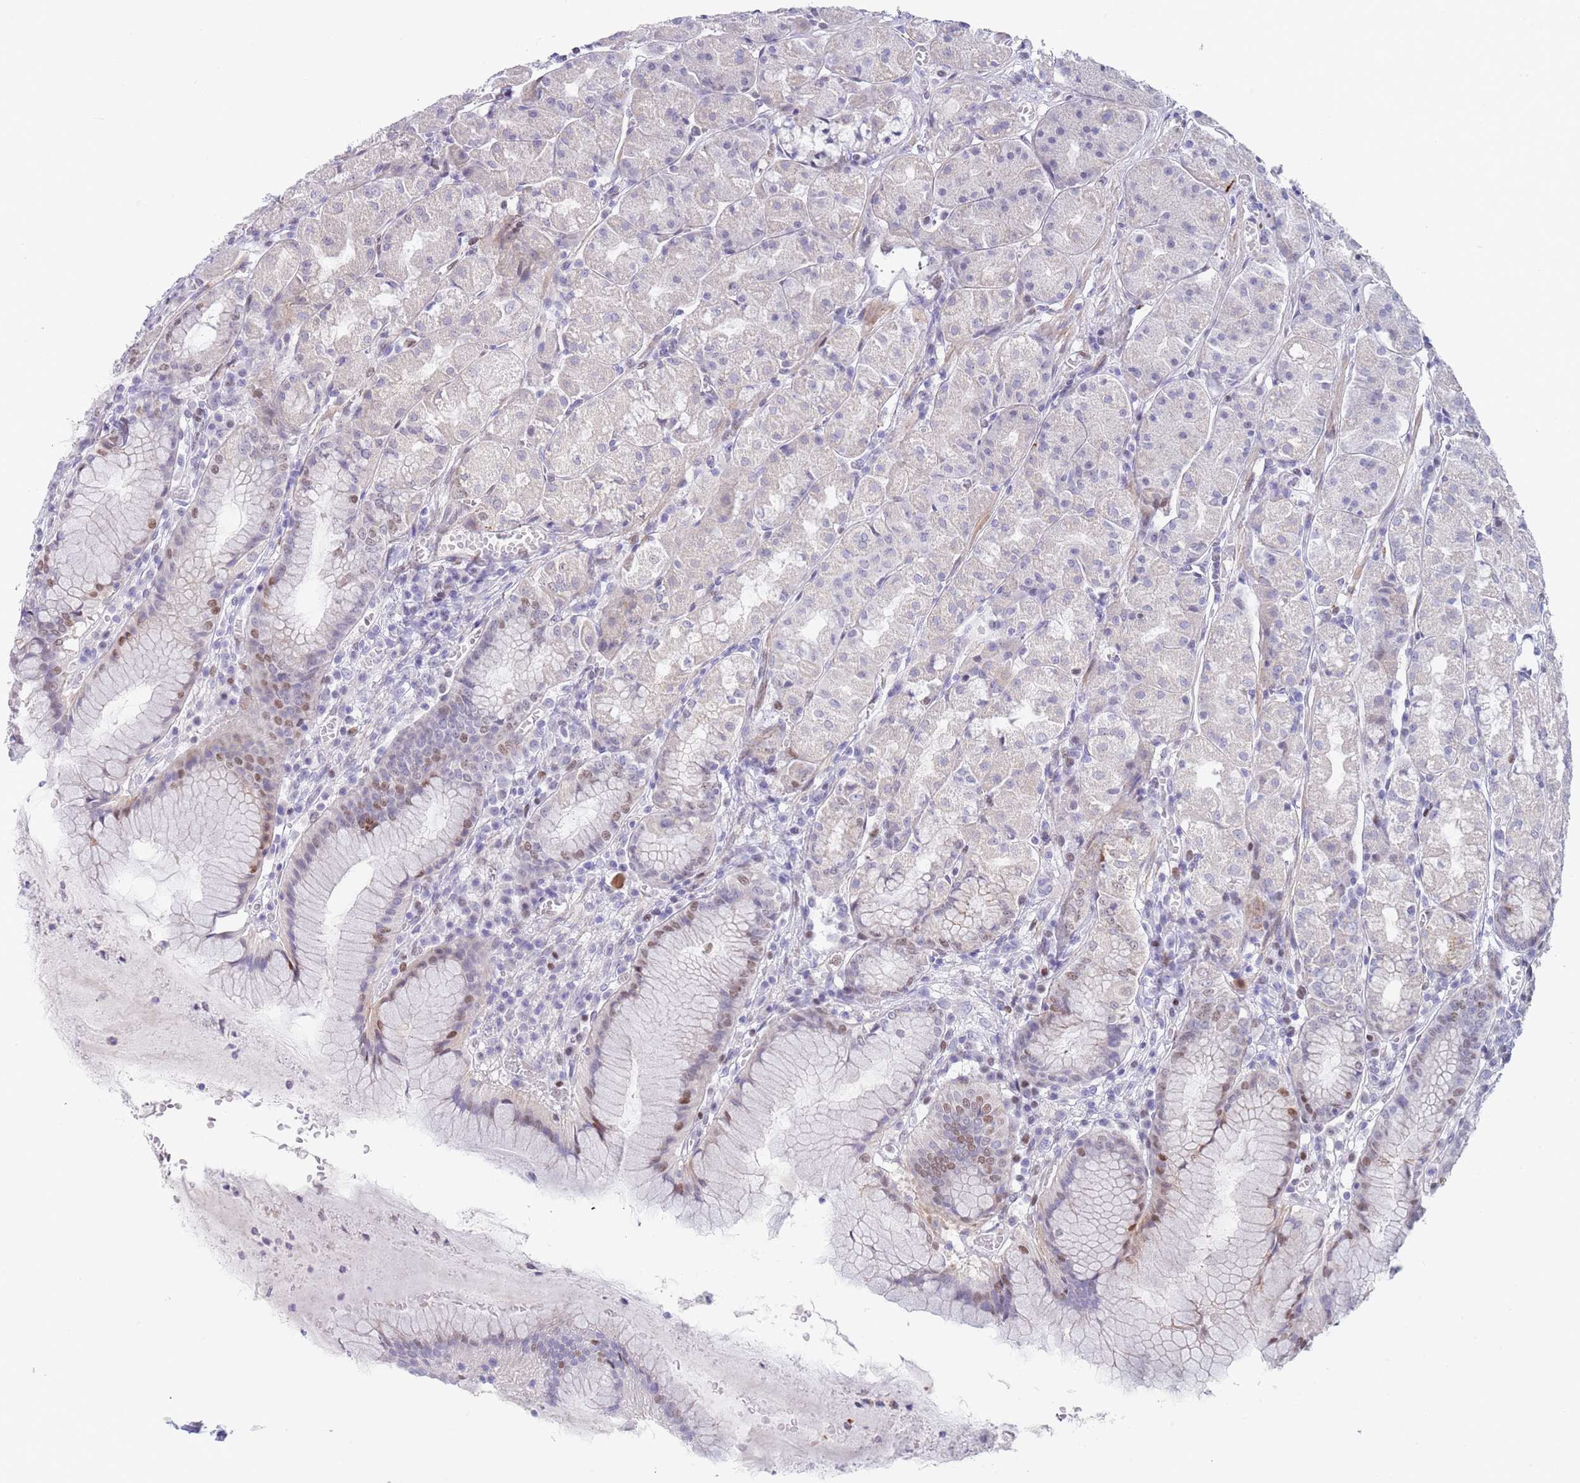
{"staining": {"intensity": "moderate", "quantity": "<25%", "location": "nuclear"}, "tissue": "stomach", "cell_type": "Glandular cells", "image_type": "normal", "snomed": [{"axis": "morphology", "description": "Normal tissue, NOS"}, {"axis": "topography", "description": "Stomach"}], "caption": "An immunohistochemistry (IHC) image of normal tissue is shown. Protein staining in brown shows moderate nuclear positivity in stomach within glandular cells.", "gene": "ZNF382", "patient": {"sex": "male", "age": 55}}